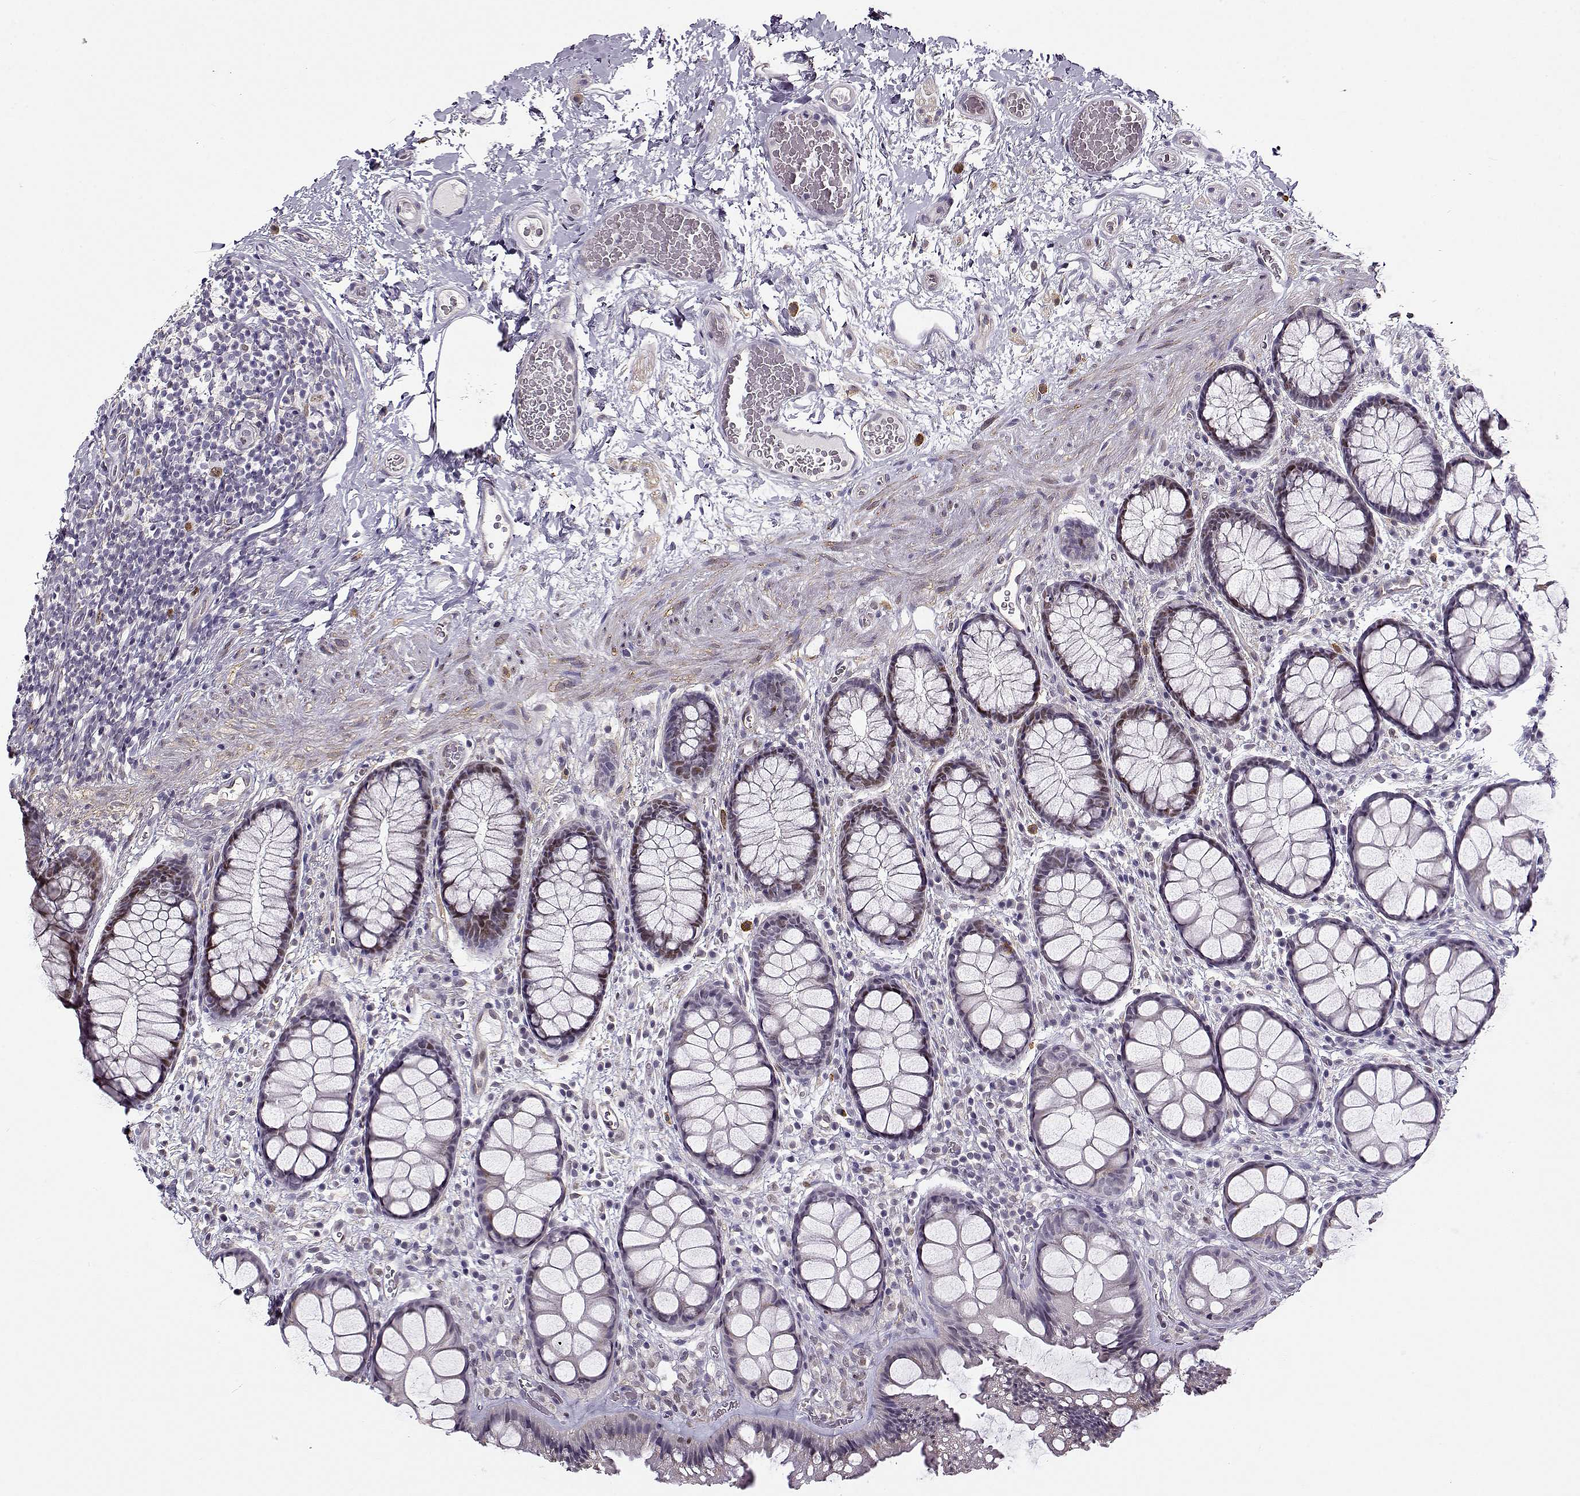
{"staining": {"intensity": "weak", "quantity": "<25%", "location": "nuclear"}, "tissue": "rectum", "cell_type": "Glandular cells", "image_type": "normal", "snomed": [{"axis": "morphology", "description": "Normal tissue, NOS"}, {"axis": "topography", "description": "Rectum"}], "caption": "Immunohistochemical staining of unremarkable human rectum displays no significant positivity in glandular cells. Nuclei are stained in blue.", "gene": "BACH1", "patient": {"sex": "female", "age": 62}}